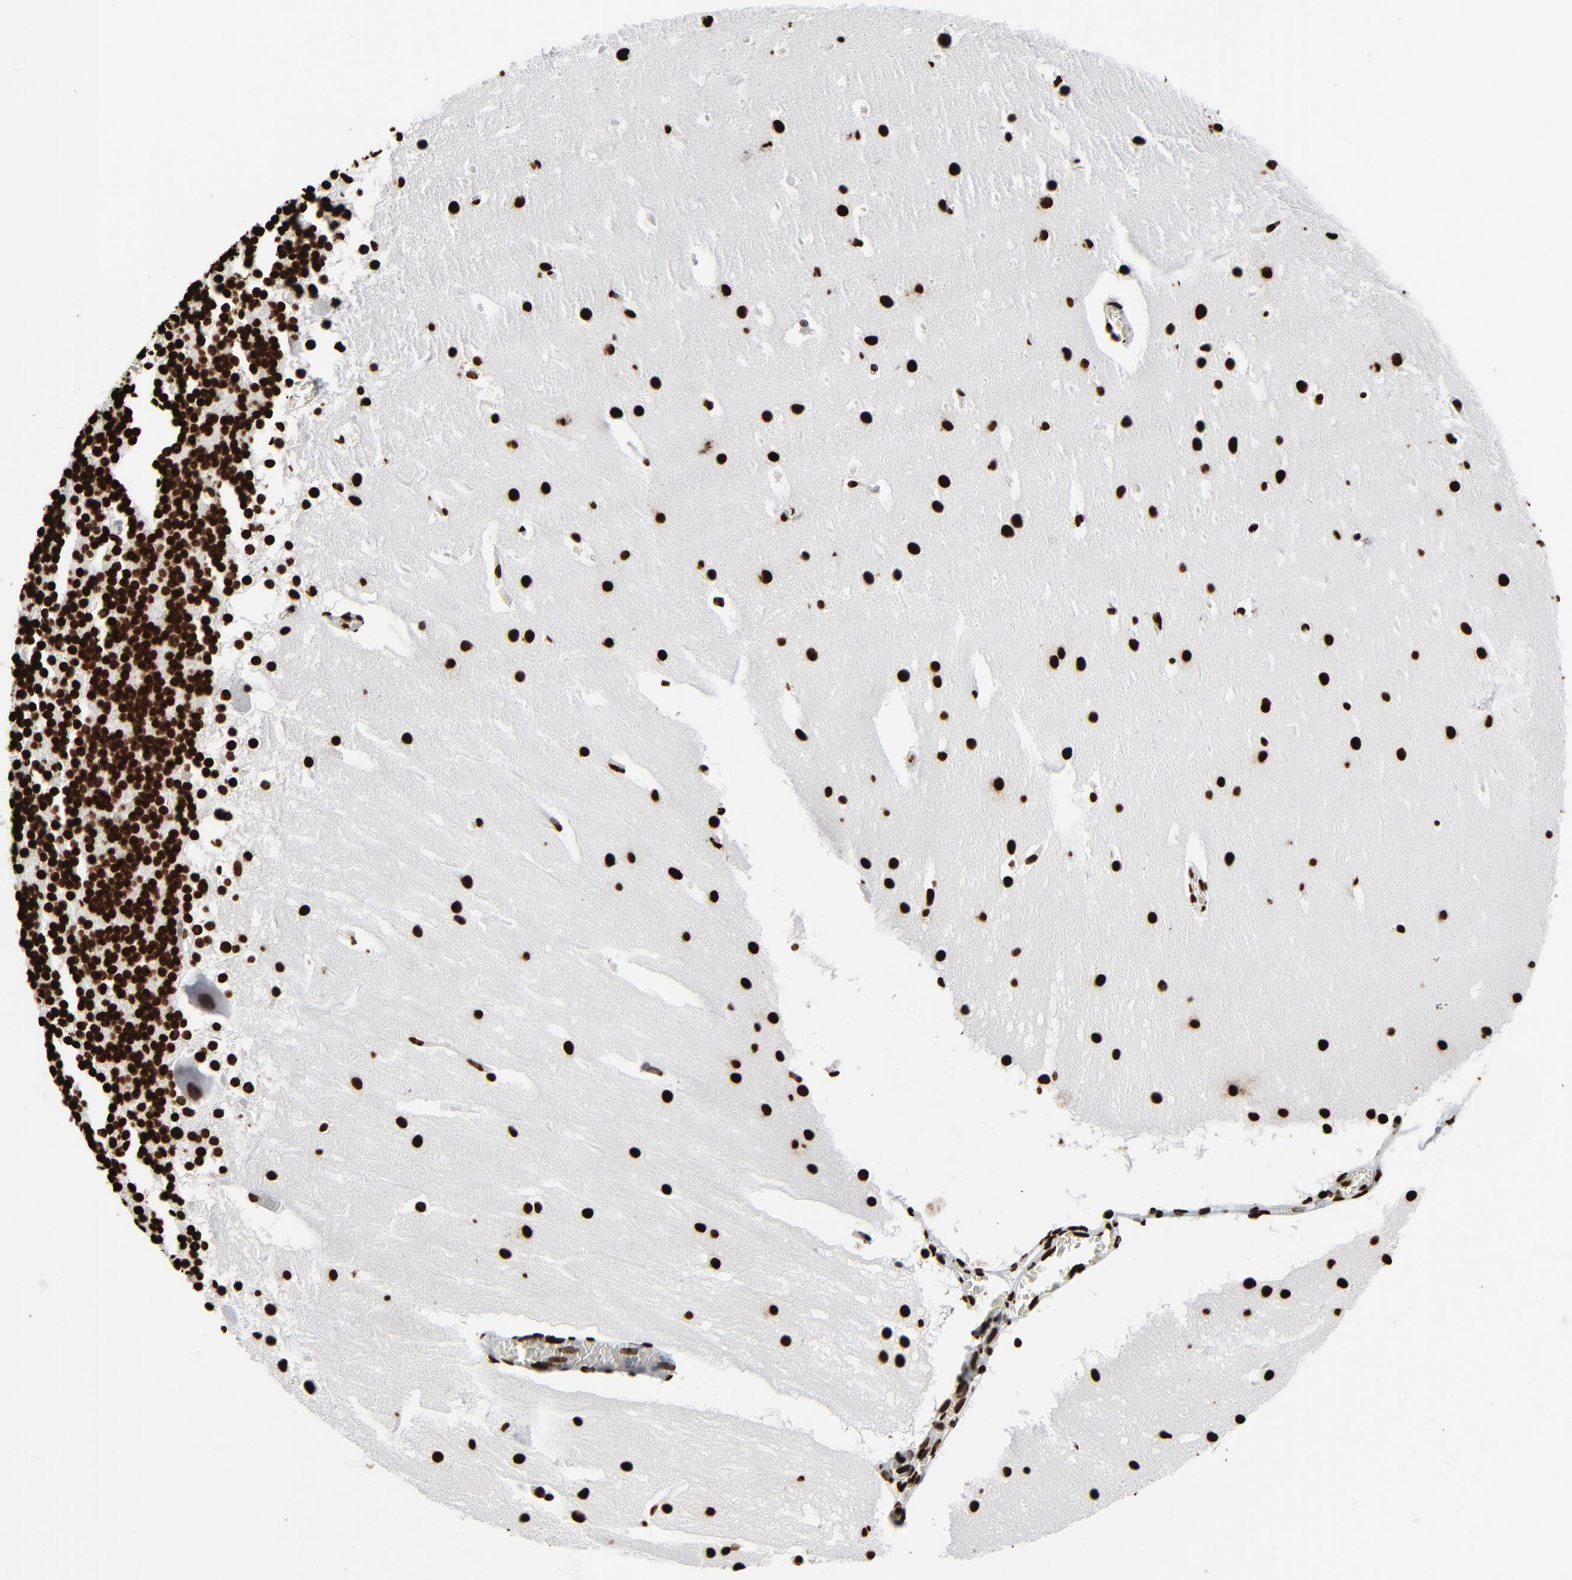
{"staining": {"intensity": "strong", "quantity": ">75%", "location": "nuclear"}, "tissue": "cerebellum", "cell_type": "Cells in granular layer", "image_type": "normal", "snomed": [{"axis": "morphology", "description": "Normal tissue, NOS"}, {"axis": "topography", "description": "Cerebellum"}], "caption": "A histopathology image showing strong nuclear staining in approximately >75% of cells in granular layer in normal cerebellum, as visualized by brown immunohistochemical staining.", "gene": "H3", "patient": {"sex": "female", "age": 19}}